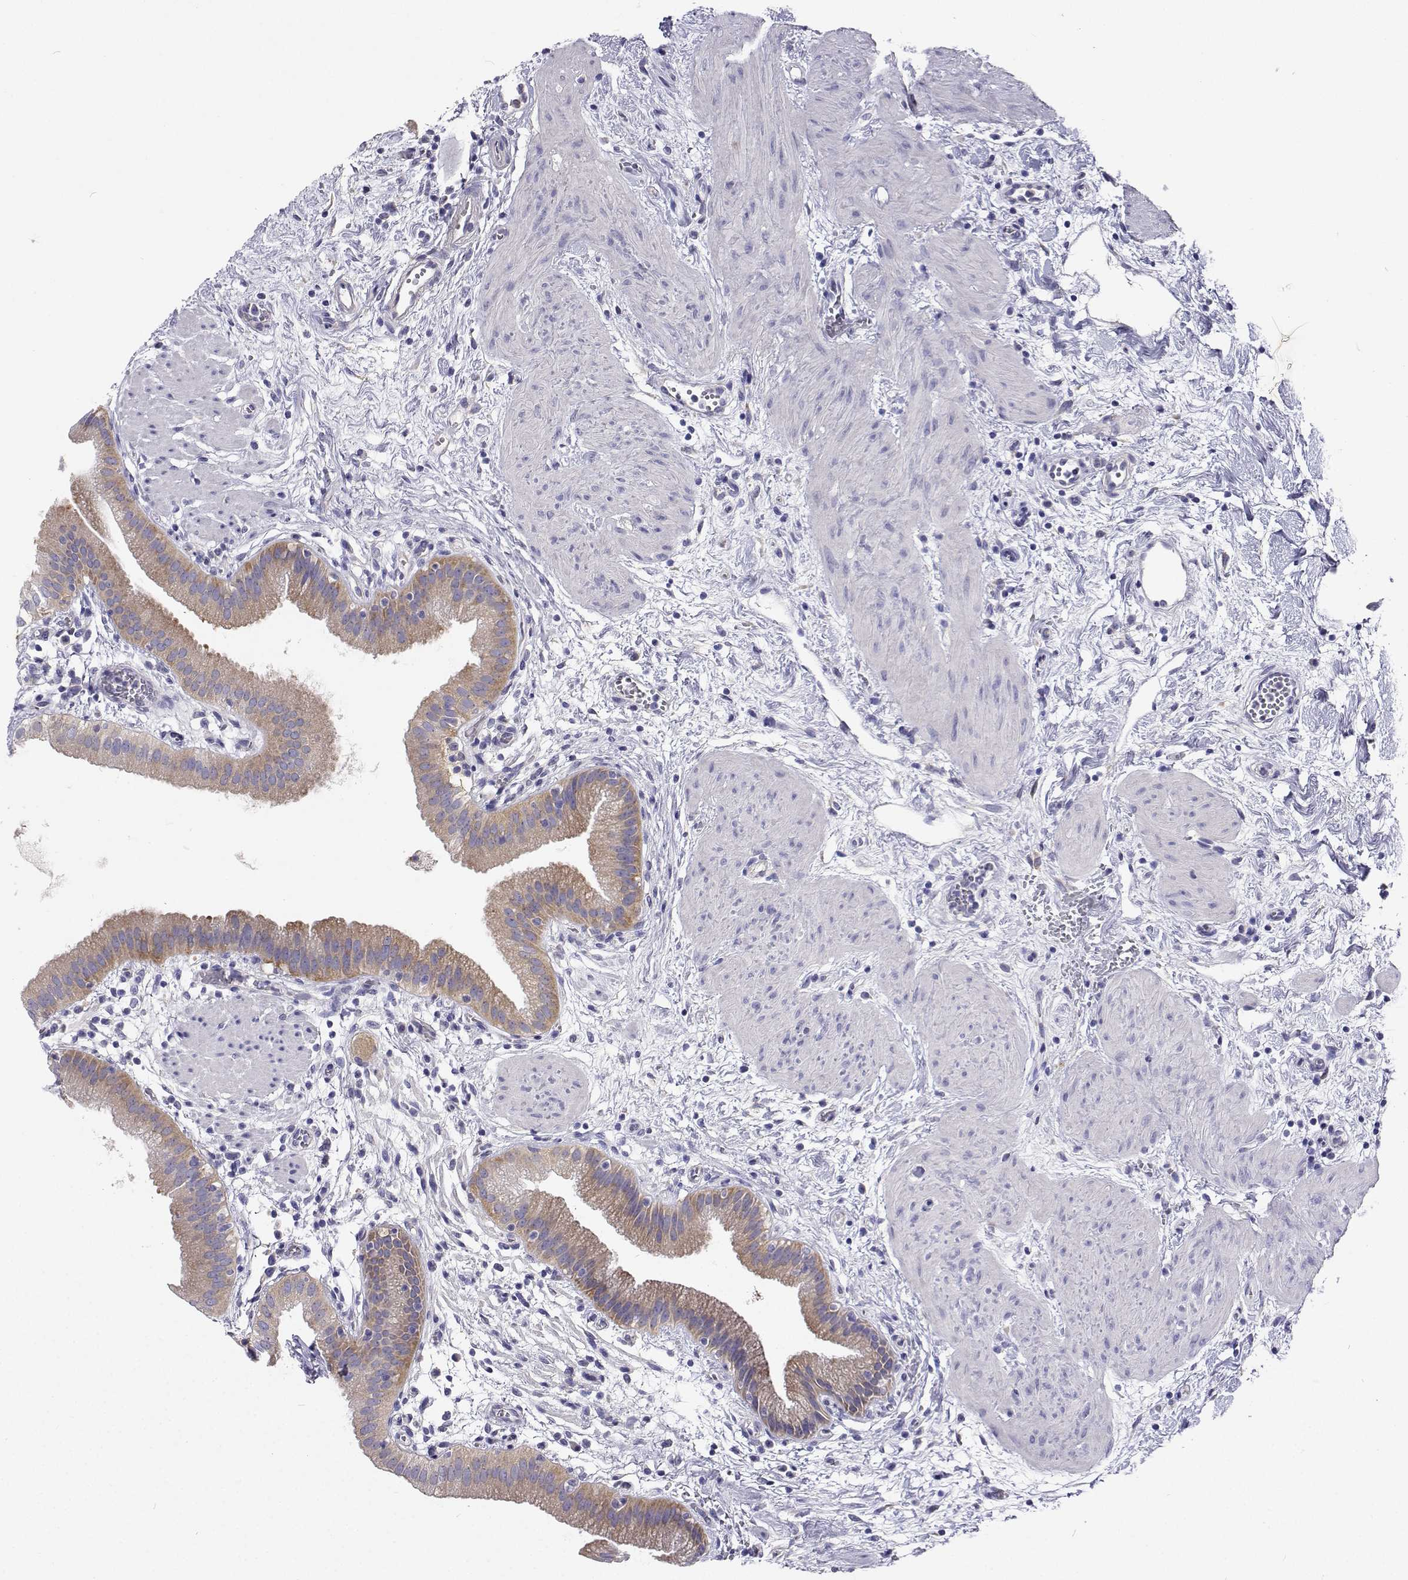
{"staining": {"intensity": "moderate", "quantity": "25%-75%", "location": "cytoplasmic/membranous"}, "tissue": "gallbladder", "cell_type": "Glandular cells", "image_type": "normal", "snomed": [{"axis": "morphology", "description": "Normal tissue, NOS"}, {"axis": "topography", "description": "Gallbladder"}], "caption": "High-magnification brightfield microscopy of normal gallbladder stained with DAB (brown) and counterstained with hematoxylin (blue). glandular cells exhibit moderate cytoplasmic/membranous expression is present in about25%-75% of cells.", "gene": "LHFPL7", "patient": {"sex": "female", "age": 65}}